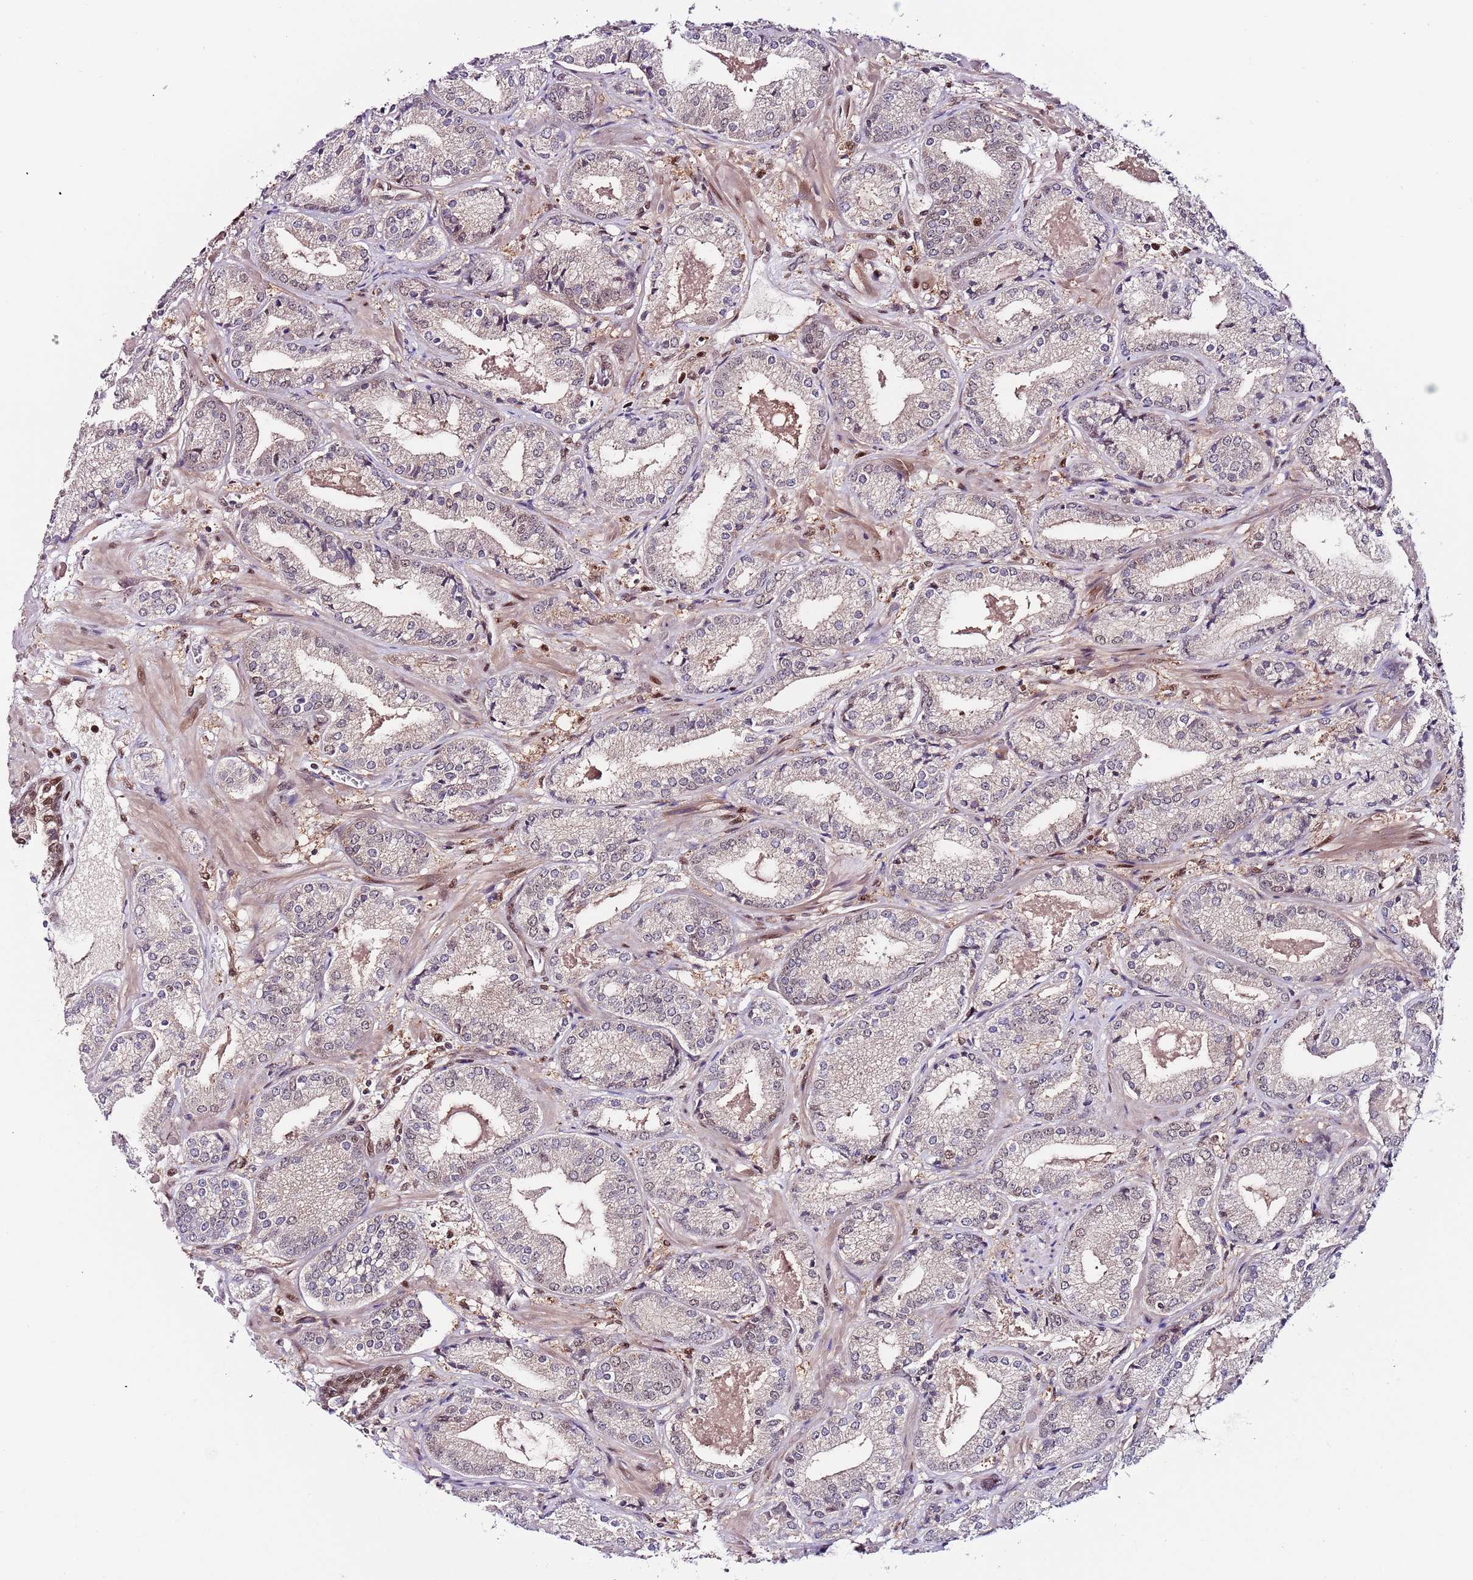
{"staining": {"intensity": "weak", "quantity": "<25%", "location": "cytoplasmic/membranous"}, "tissue": "prostate cancer", "cell_type": "Tumor cells", "image_type": "cancer", "snomed": [{"axis": "morphology", "description": "Adenocarcinoma, High grade"}, {"axis": "topography", "description": "Prostate"}], "caption": "High magnification brightfield microscopy of high-grade adenocarcinoma (prostate) stained with DAB (brown) and counterstained with hematoxylin (blue): tumor cells show no significant staining.", "gene": "RMND5B", "patient": {"sex": "male", "age": 63}}